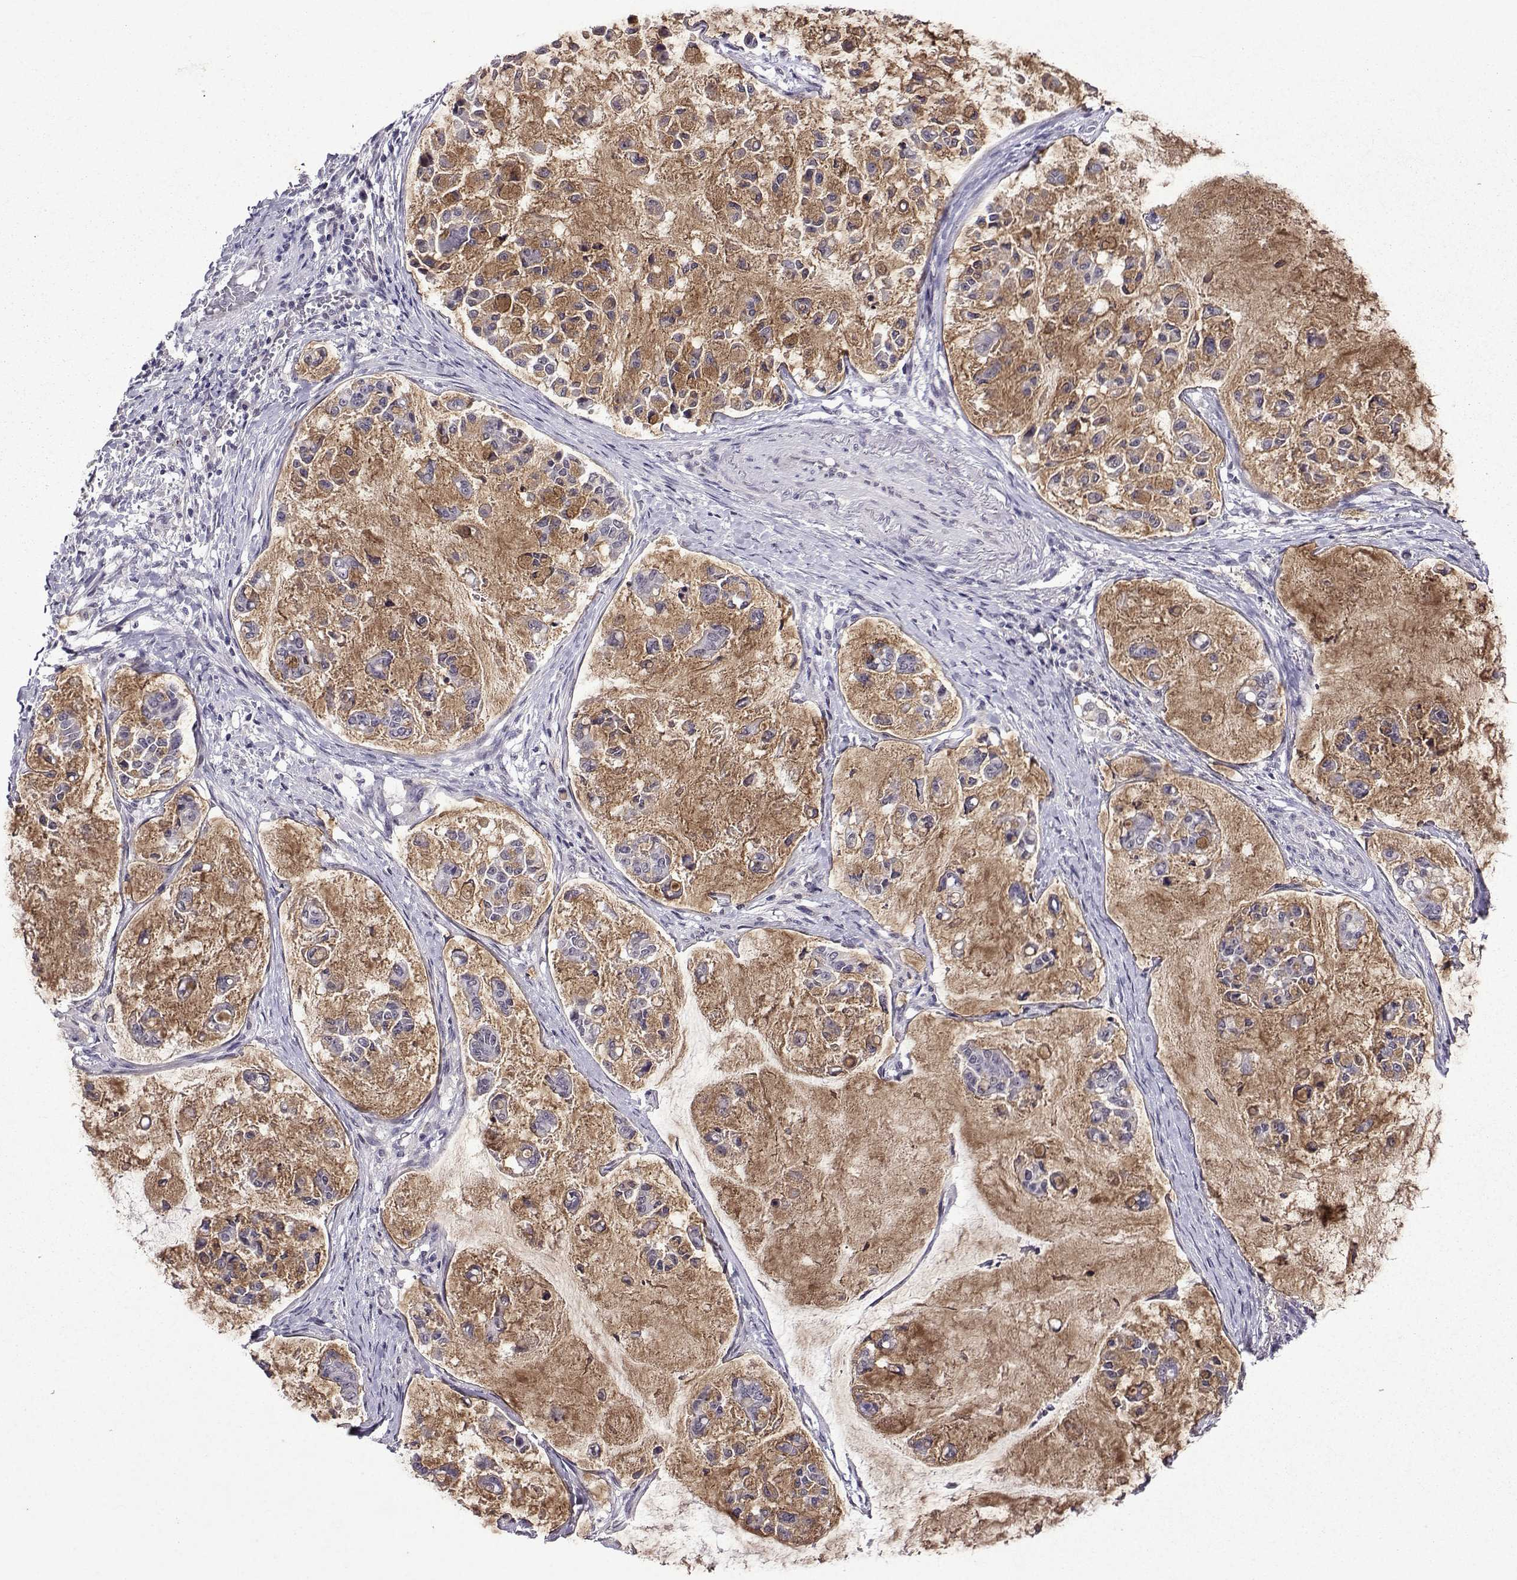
{"staining": {"intensity": "negative", "quantity": "none", "location": "none"}, "tissue": "stomach cancer", "cell_type": "Tumor cells", "image_type": "cancer", "snomed": [{"axis": "morphology", "description": "Adenocarcinoma, NOS"}, {"axis": "topography", "description": "Stomach"}], "caption": "Immunohistochemistry (IHC) of human adenocarcinoma (stomach) exhibits no positivity in tumor cells.", "gene": "CCL28", "patient": {"sex": "male", "age": 82}}